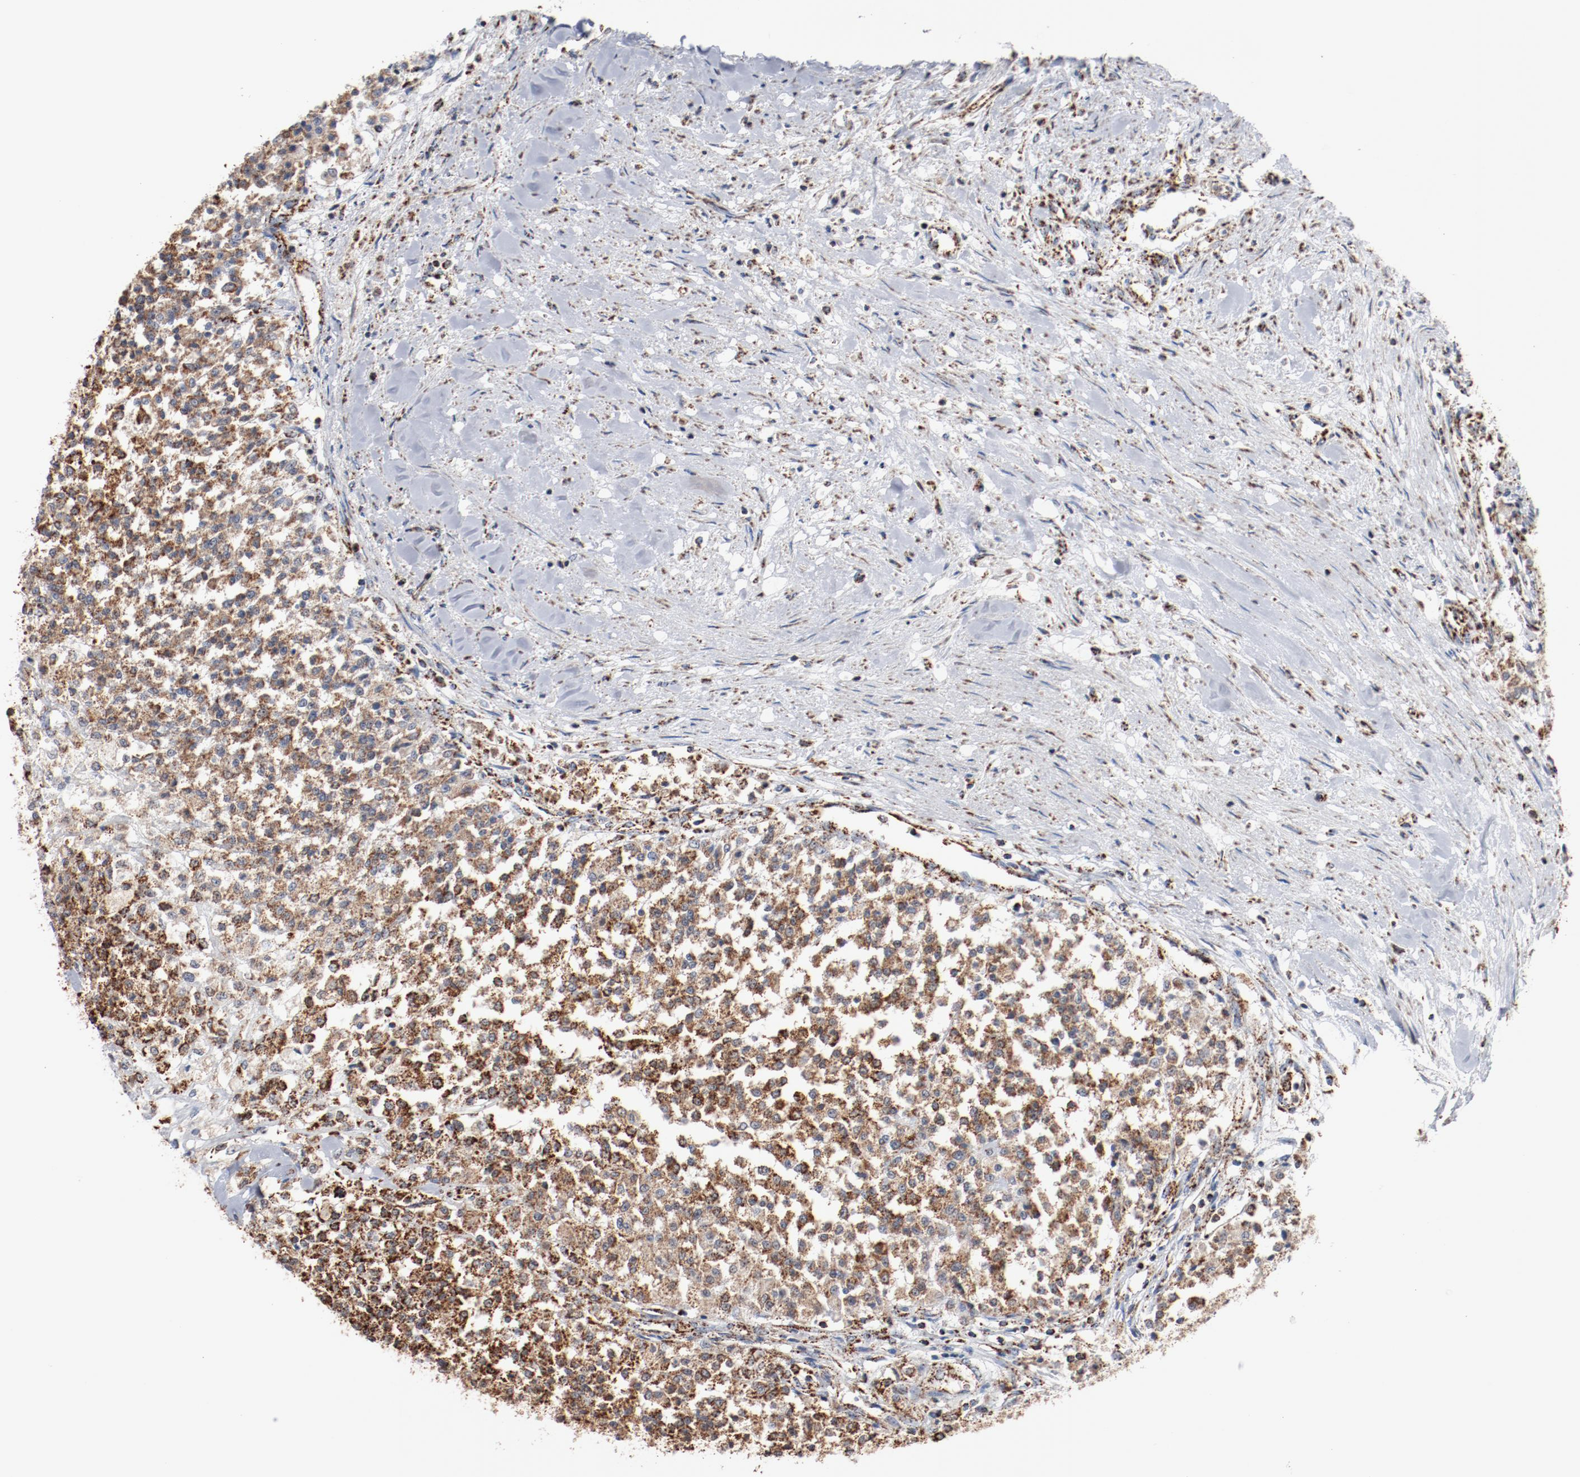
{"staining": {"intensity": "strong", "quantity": ">75%", "location": "cytoplasmic/membranous"}, "tissue": "testis cancer", "cell_type": "Tumor cells", "image_type": "cancer", "snomed": [{"axis": "morphology", "description": "Seminoma, NOS"}, {"axis": "topography", "description": "Testis"}], "caption": "This histopathology image demonstrates seminoma (testis) stained with IHC to label a protein in brown. The cytoplasmic/membranous of tumor cells show strong positivity for the protein. Nuclei are counter-stained blue.", "gene": "NDUFS4", "patient": {"sex": "male", "age": 59}}